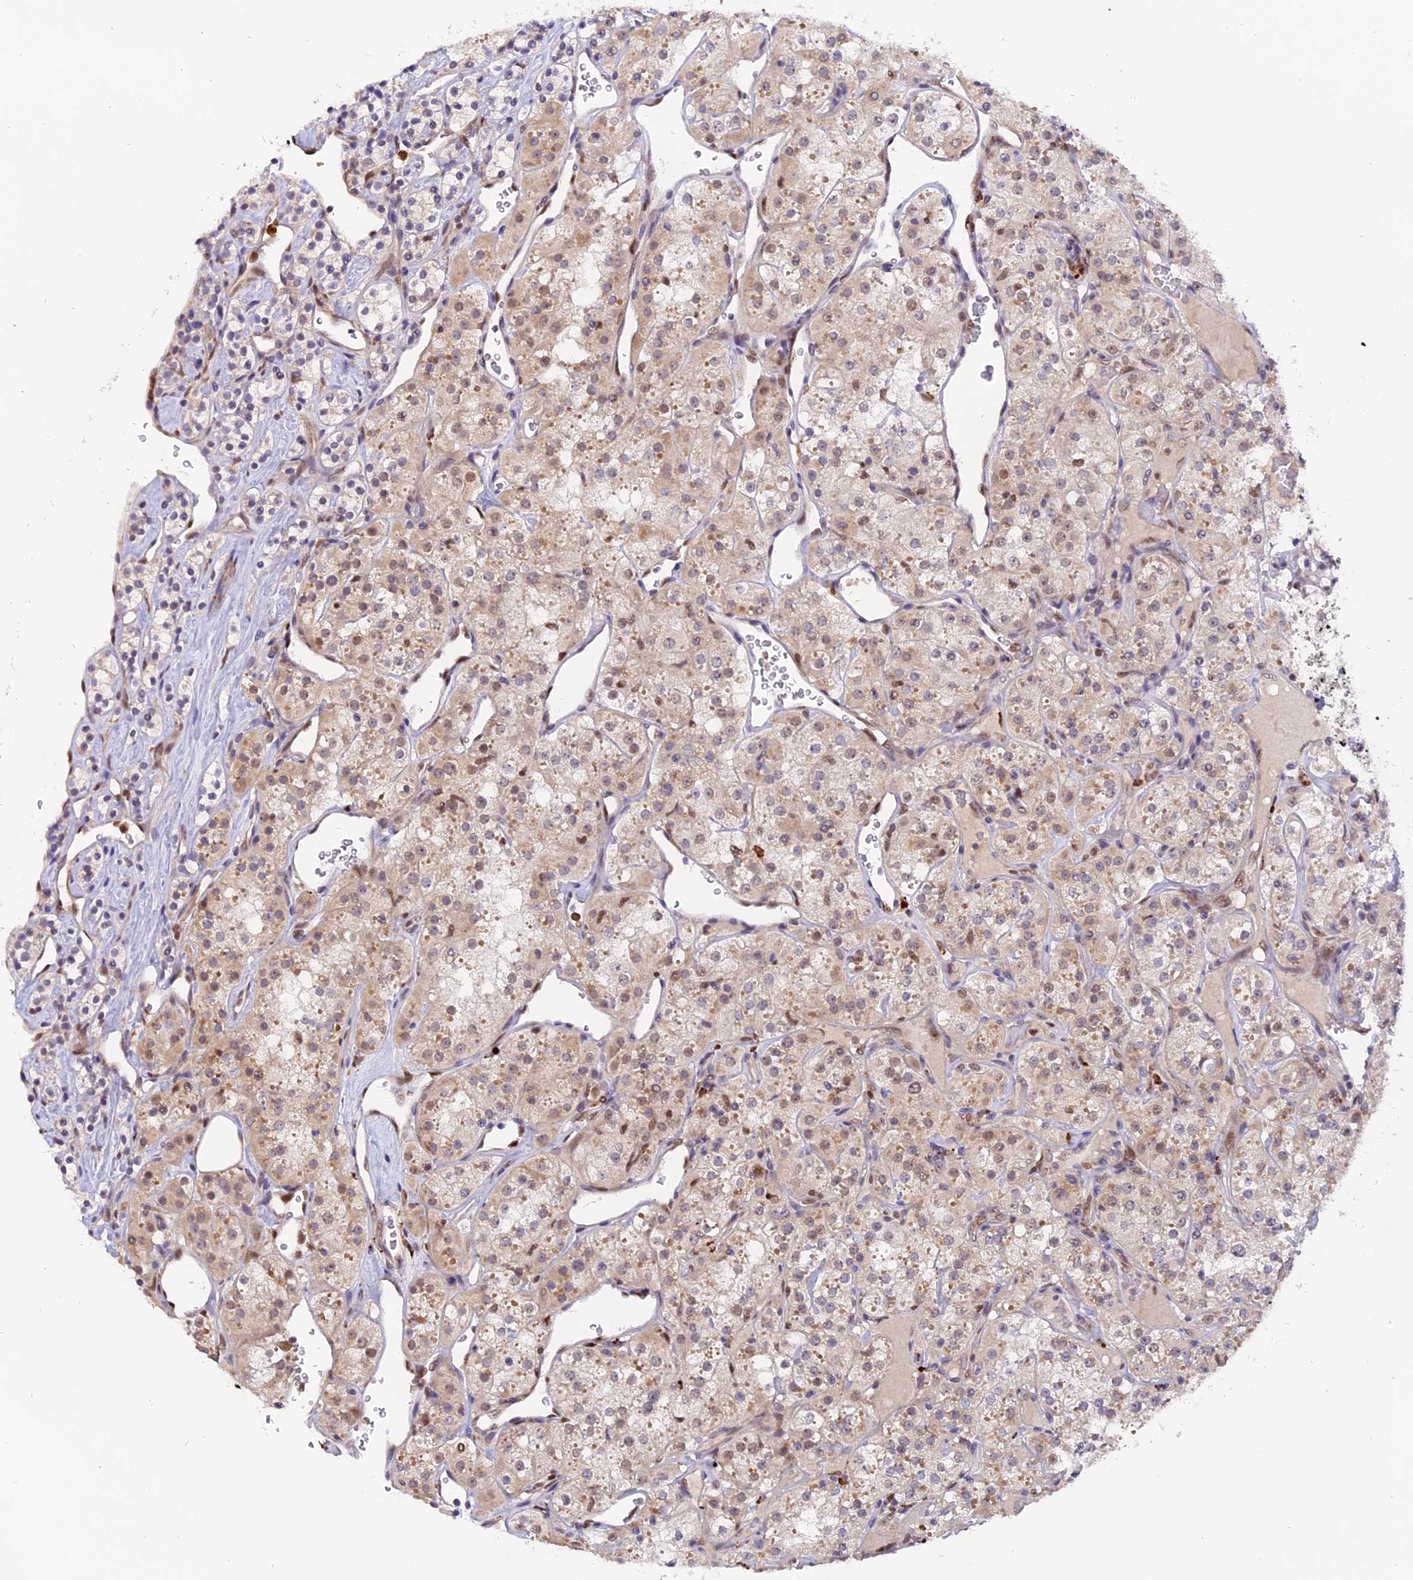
{"staining": {"intensity": "weak", "quantity": ">75%", "location": "cytoplasmic/membranous,nuclear"}, "tissue": "renal cancer", "cell_type": "Tumor cells", "image_type": "cancer", "snomed": [{"axis": "morphology", "description": "Adenocarcinoma, NOS"}, {"axis": "topography", "description": "Kidney"}], "caption": "This is a micrograph of immunohistochemistry staining of renal adenocarcinoma, which shows weak expression in the cytoplasmic/membranous and nuclear of tumor cells.", "gene": "FAM118B", "patient": {"sex": "male", "age": 77}}